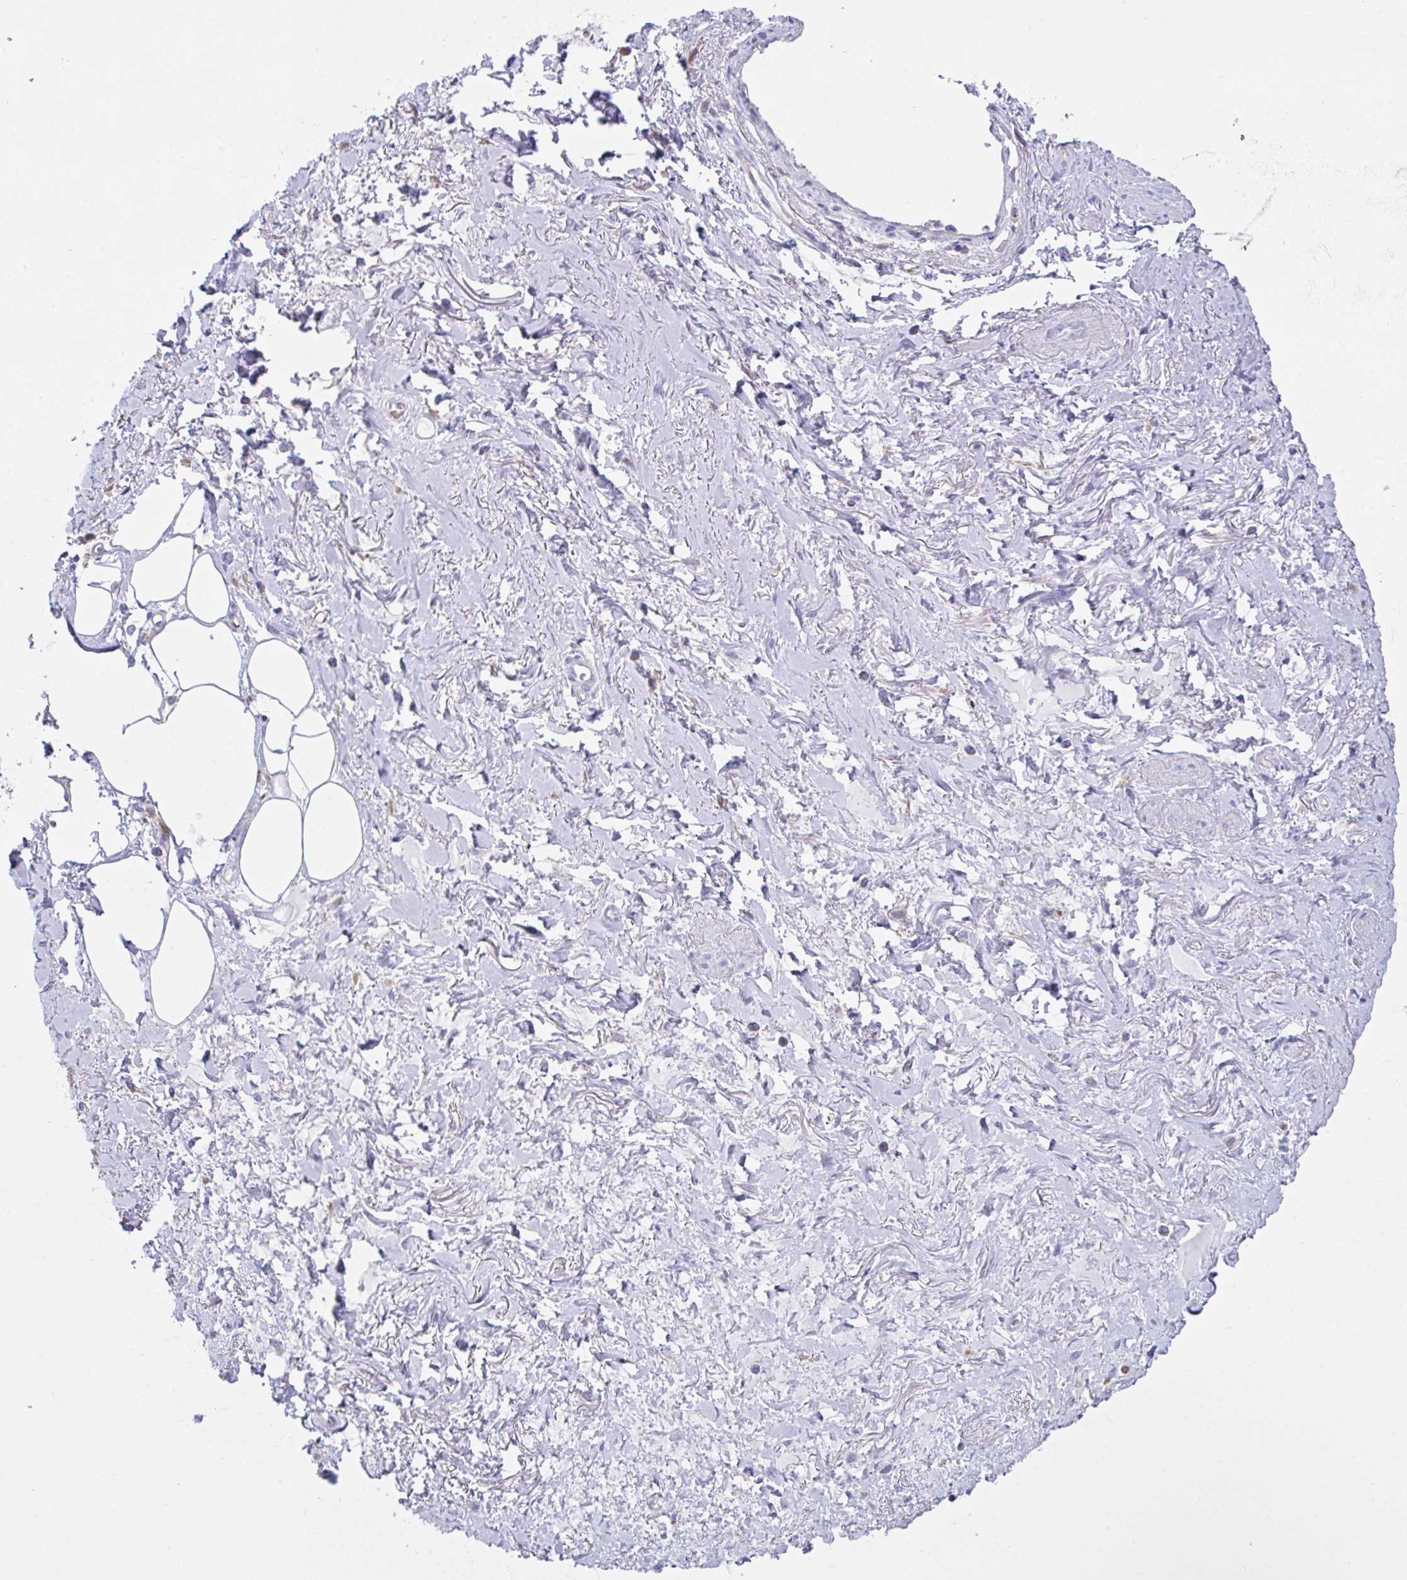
{"staining": {"intensity": "negative", "quantity": "none", "location": "none"}, "tissue": "adipose tissue", "cell_type": "Adipocytes", "image_type": "normal", "snomed": [{"axis": "morphology", "description": "Normal tissue, NOS"}, {"axis": "topography", "description": "Vagina"}, {"axis": "topography", "description": "Peripheral nerve tissue"}], "caption": "IHC image of normal human adipose tissue stained for a protein (brown), which displays no positivity in adipocytes. Nuclei are stained in blue.", "gene": "TFAP2C", "patient": {"sex": "female", "age": 71}}